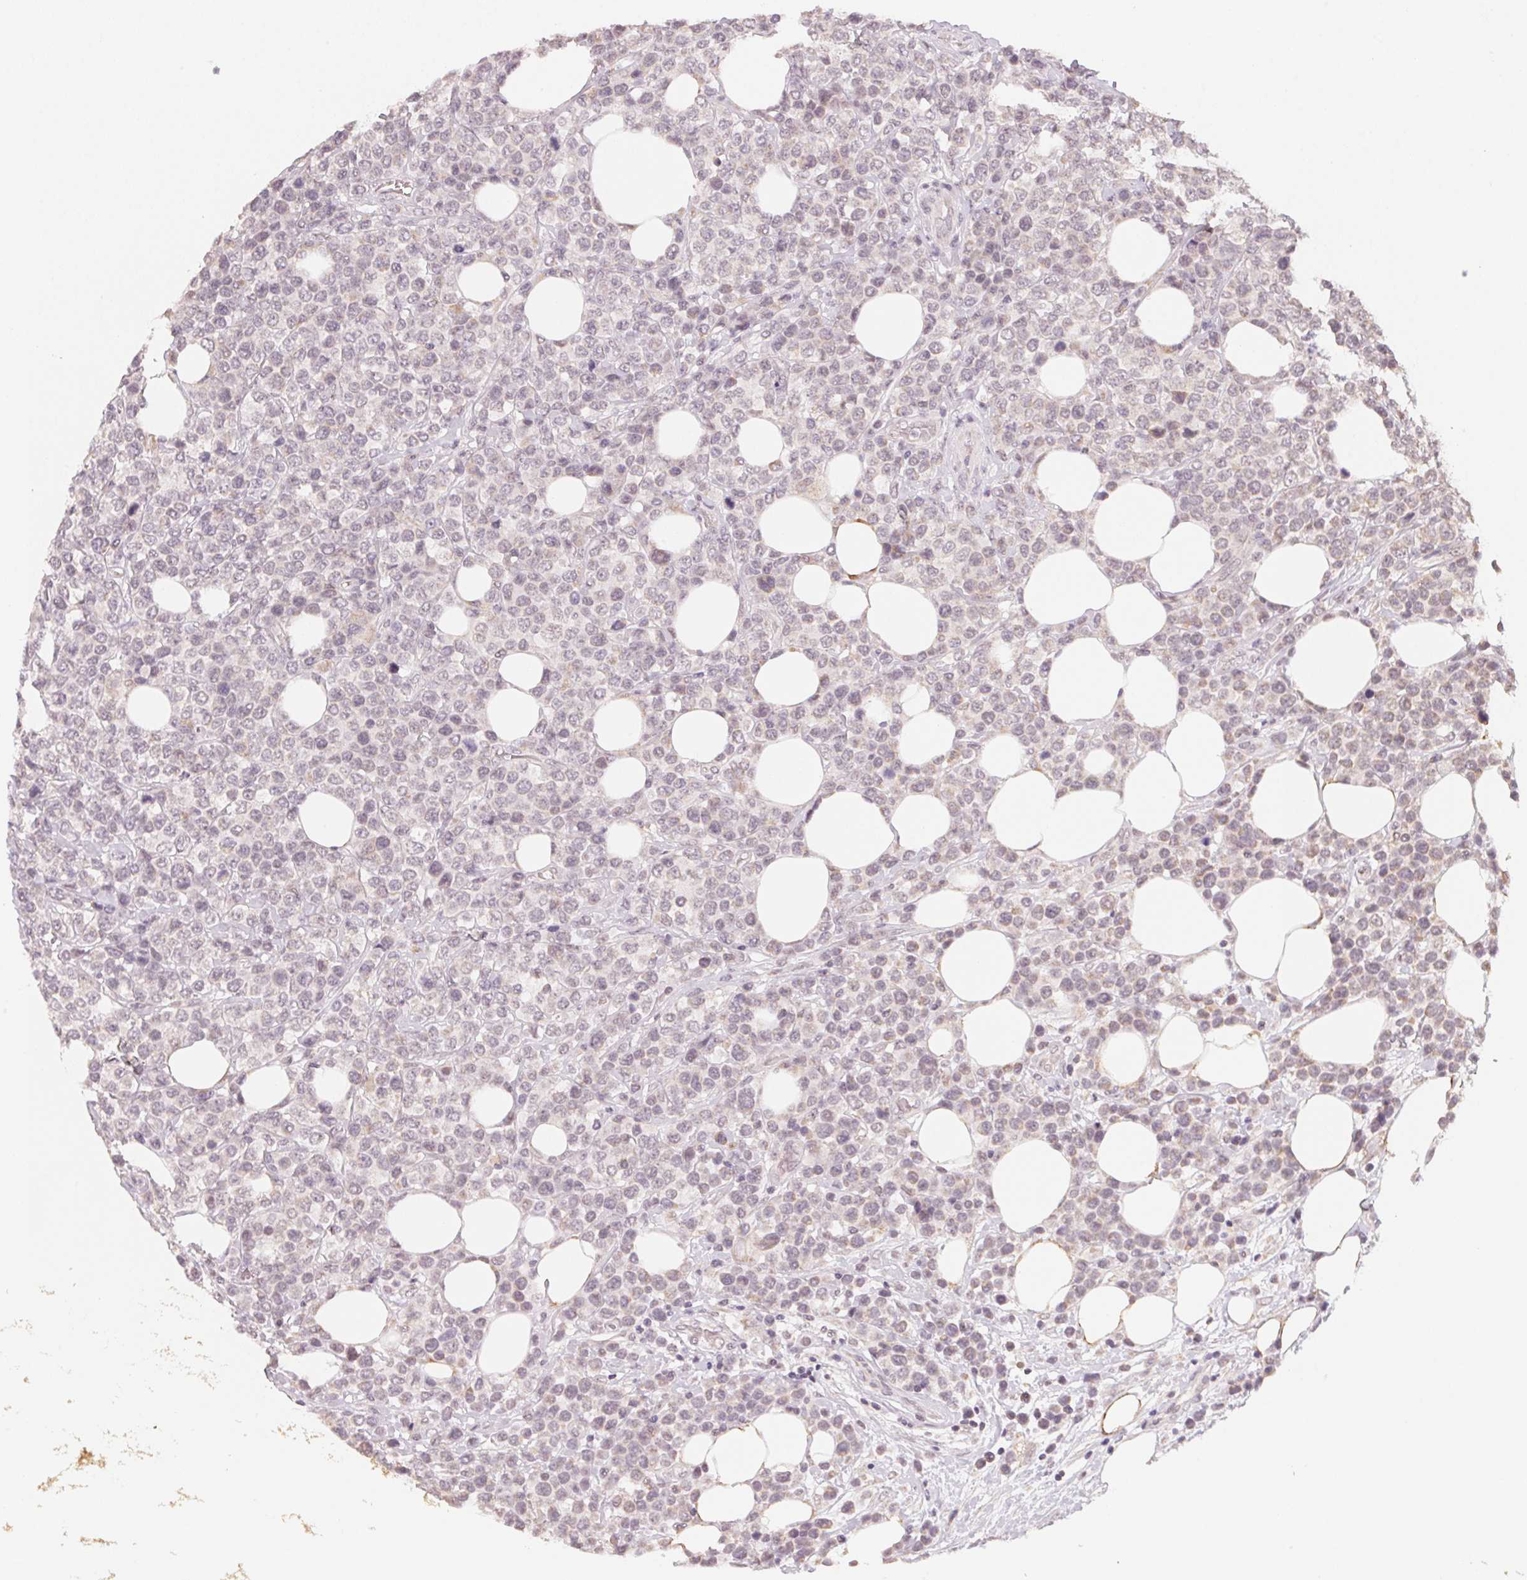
{"staining": {"intensity": "negative", "quantity": "none", "location": "none"}, "tissue": "lymphoma", "cell_type": "Tumor cells", "image_type": "cancer", "snomed": [{"axis": "morphology", "description": "Malignant lymphoma, non-Hodgkin's type, High grade"}, {"axis": "topography", "description": "Soft tissue"}], "caption": "Immunohistochemistry photomicrograph of neoplastic tissue: malignant lymphoma, non-Hodgkin's type (high-grade) stained with DAB reveals no significant protein staining in tumor cells.", "gene": "ANKRD31", "patient": {"sex": "female", "age": 56}}